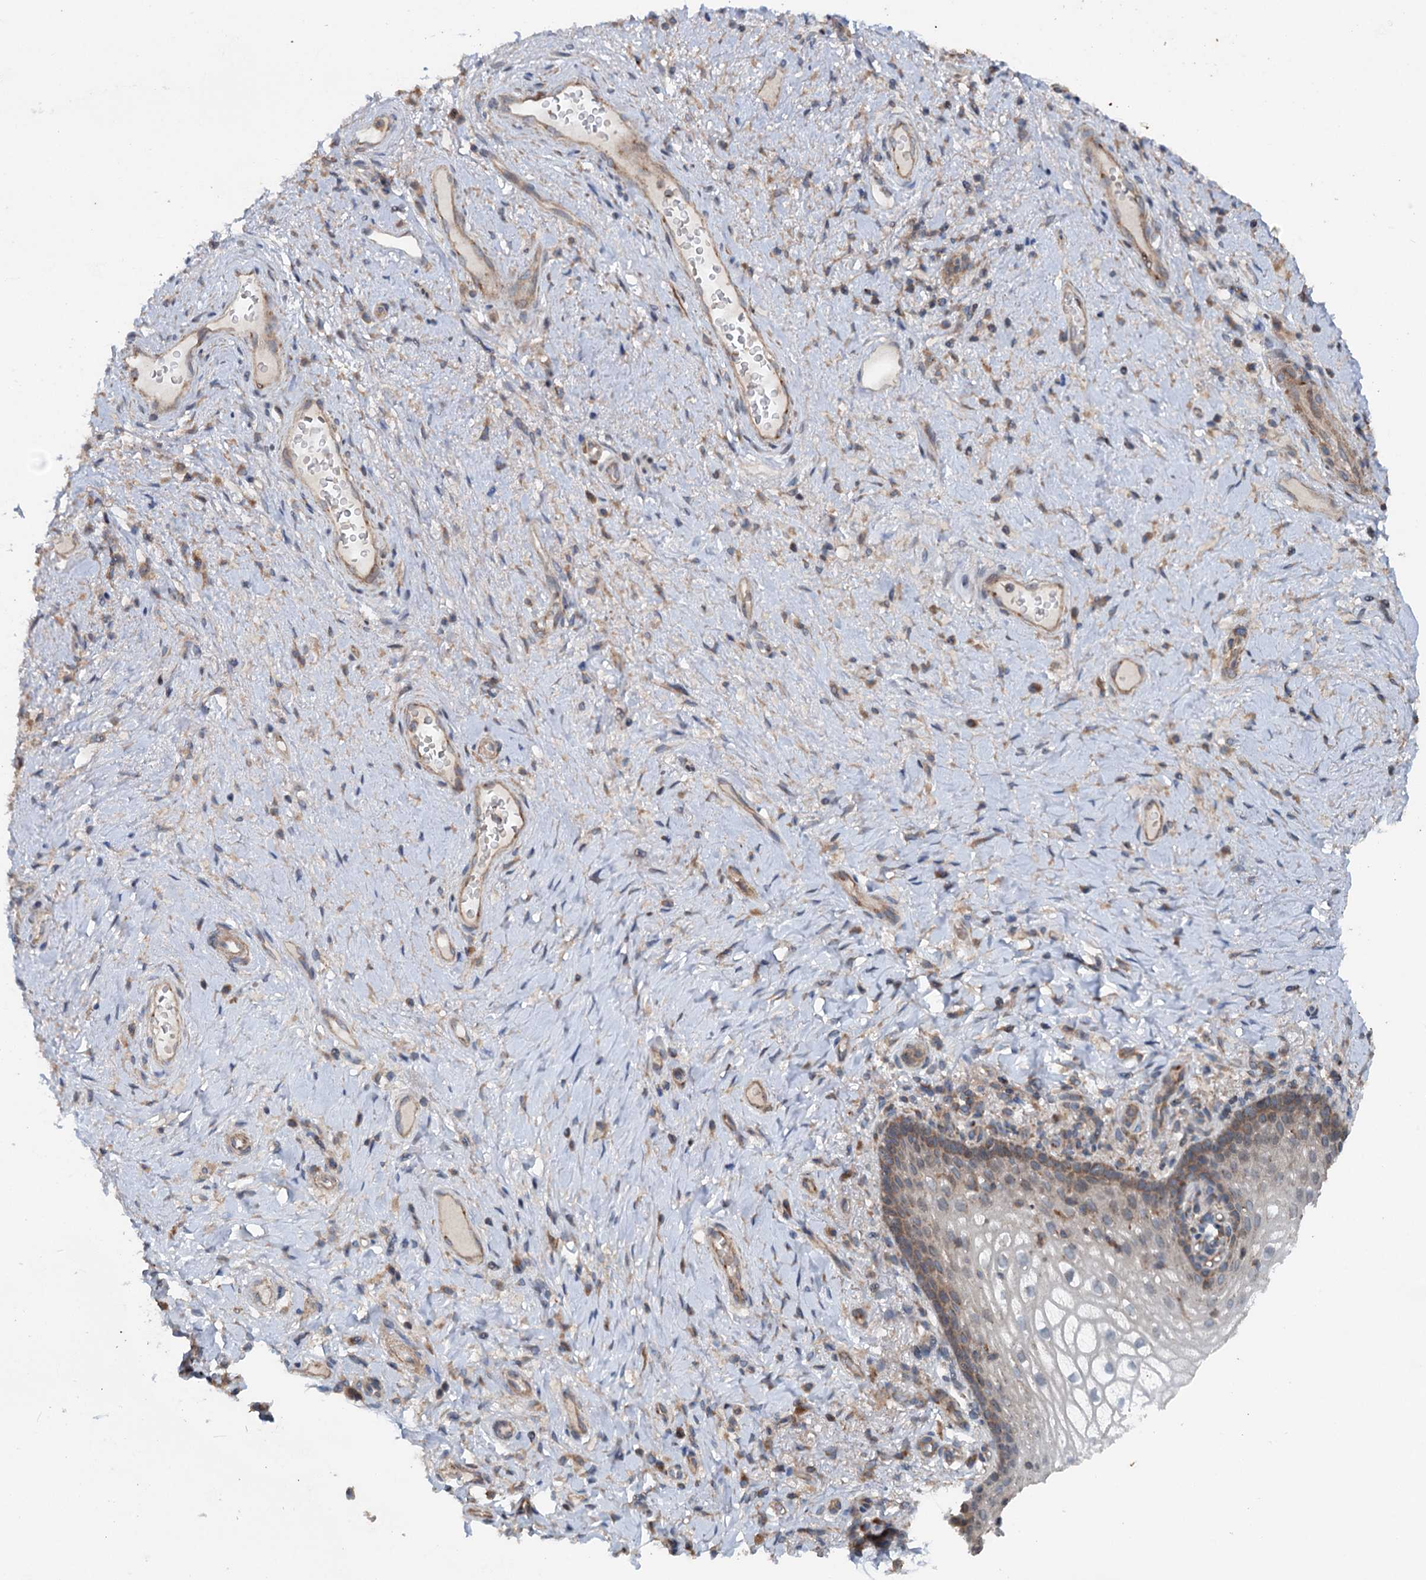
{"staining": {"intensity": "weak", "quantity": "25%-75%", "location": "cytoplasmic/membranous"}, "tissue": "vagina", "cell_type": "Squamous epithelial cells", "image_type": "normal", "snomed": [{"axis": "morphology", "description": "Normal tissue, NOS"}, {"axis": "topography", "description": "Vagina"}], "caption": "Protein positivity by immunohistochemistry (IHC) reveals weak cytoplasmic/membranous staining in approximately 25%-75% of squamous epithelial cells in unremarkable vagina. The staining was performed using DAB (3,3'-diaminobenzidine), with brown indicating positive protein expression. Nuclei are stained blue with hematoxylin.", "gene": "TEDC1", "patient": {"sex": "female", "age": 60}}